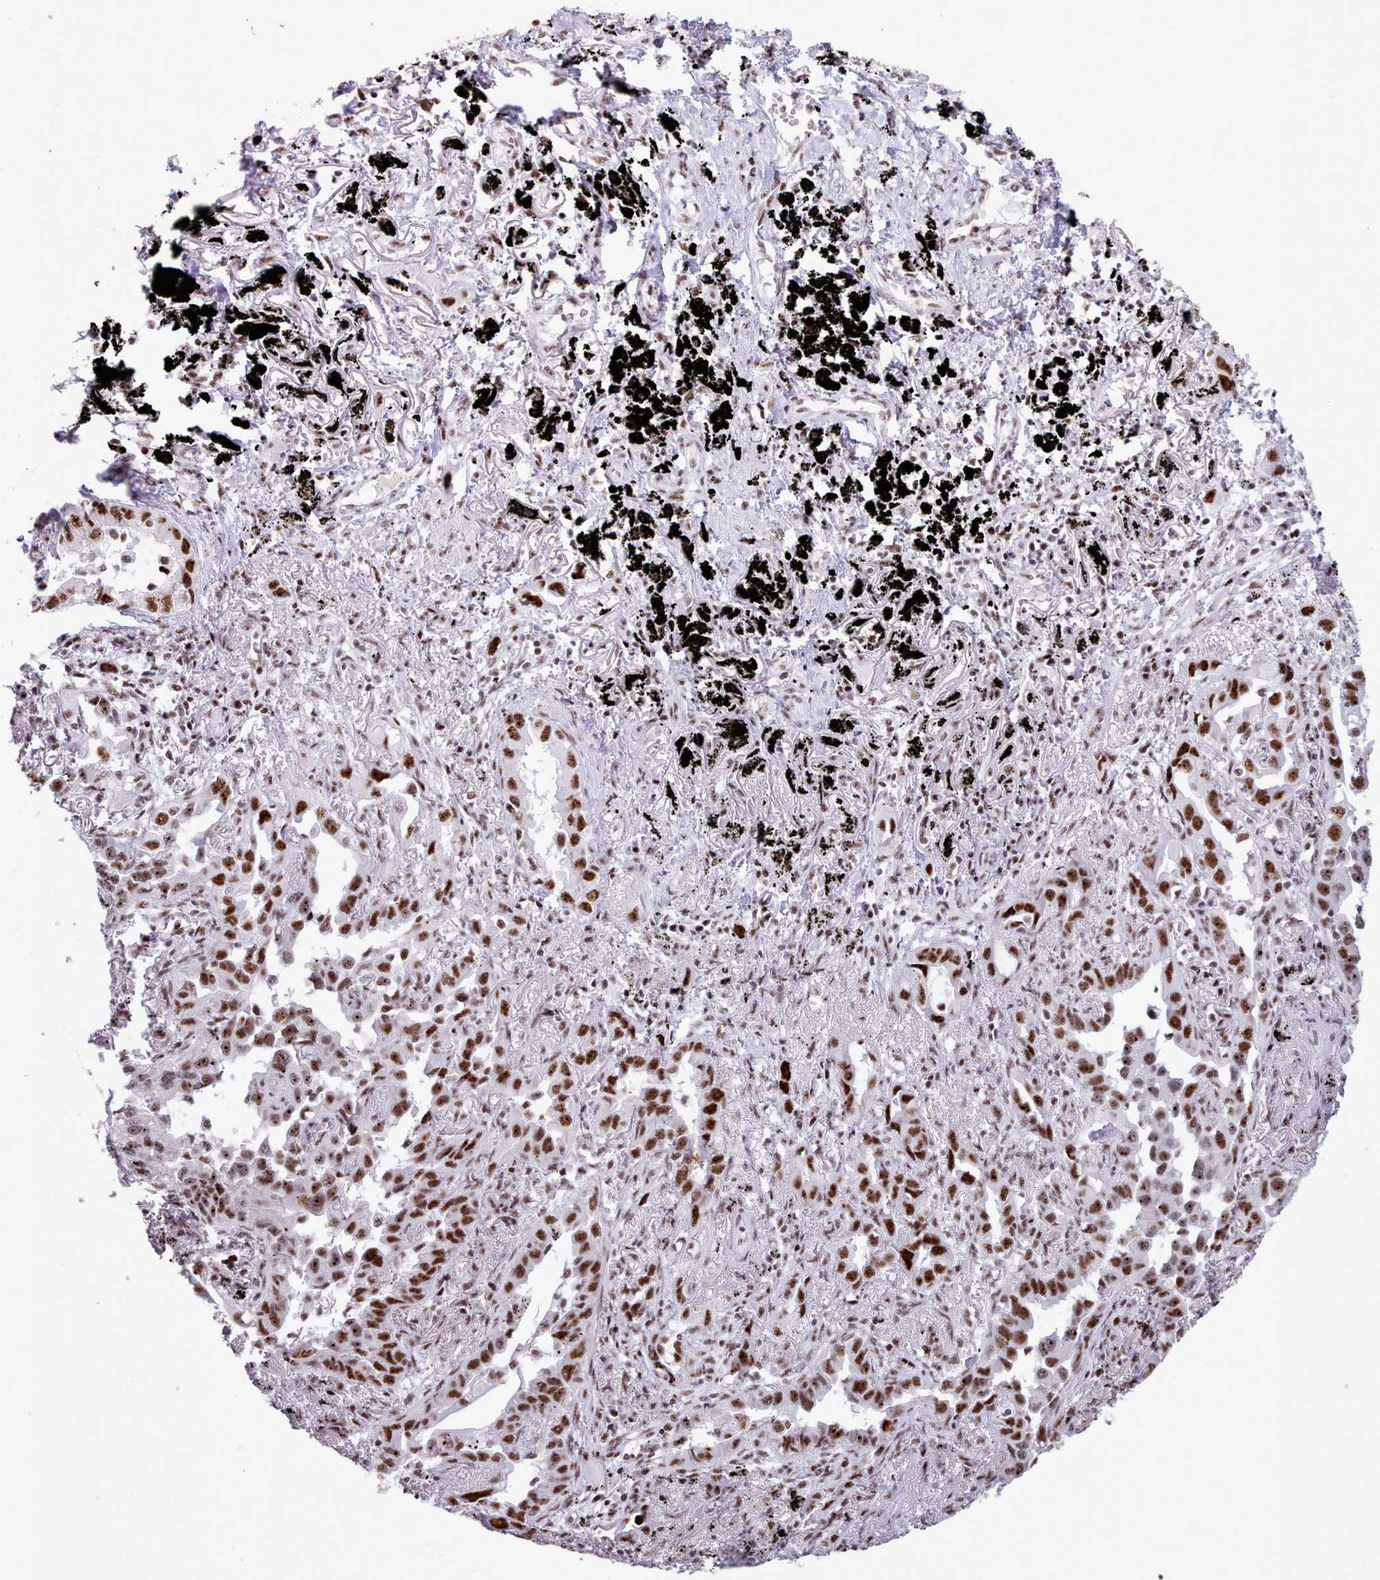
{"staining": {"intensity": "strong", "quantity": ">75%", "location": "nuclear"}, "tissue": "lung cancer", "cell_type": "Tumor cells", "image_type": "cancer", "snomed": [{"axis": "morphology", "description": "Adenocarcinoma, NOS"}, {"axis": "topography", "description": "Lung"}], "caption": "Human lung cancer stained with a protein marker exhibits strong staining in tumor cells.", "gene": "TMEM35B", "patient": {"sex": "male", "age": 67}}